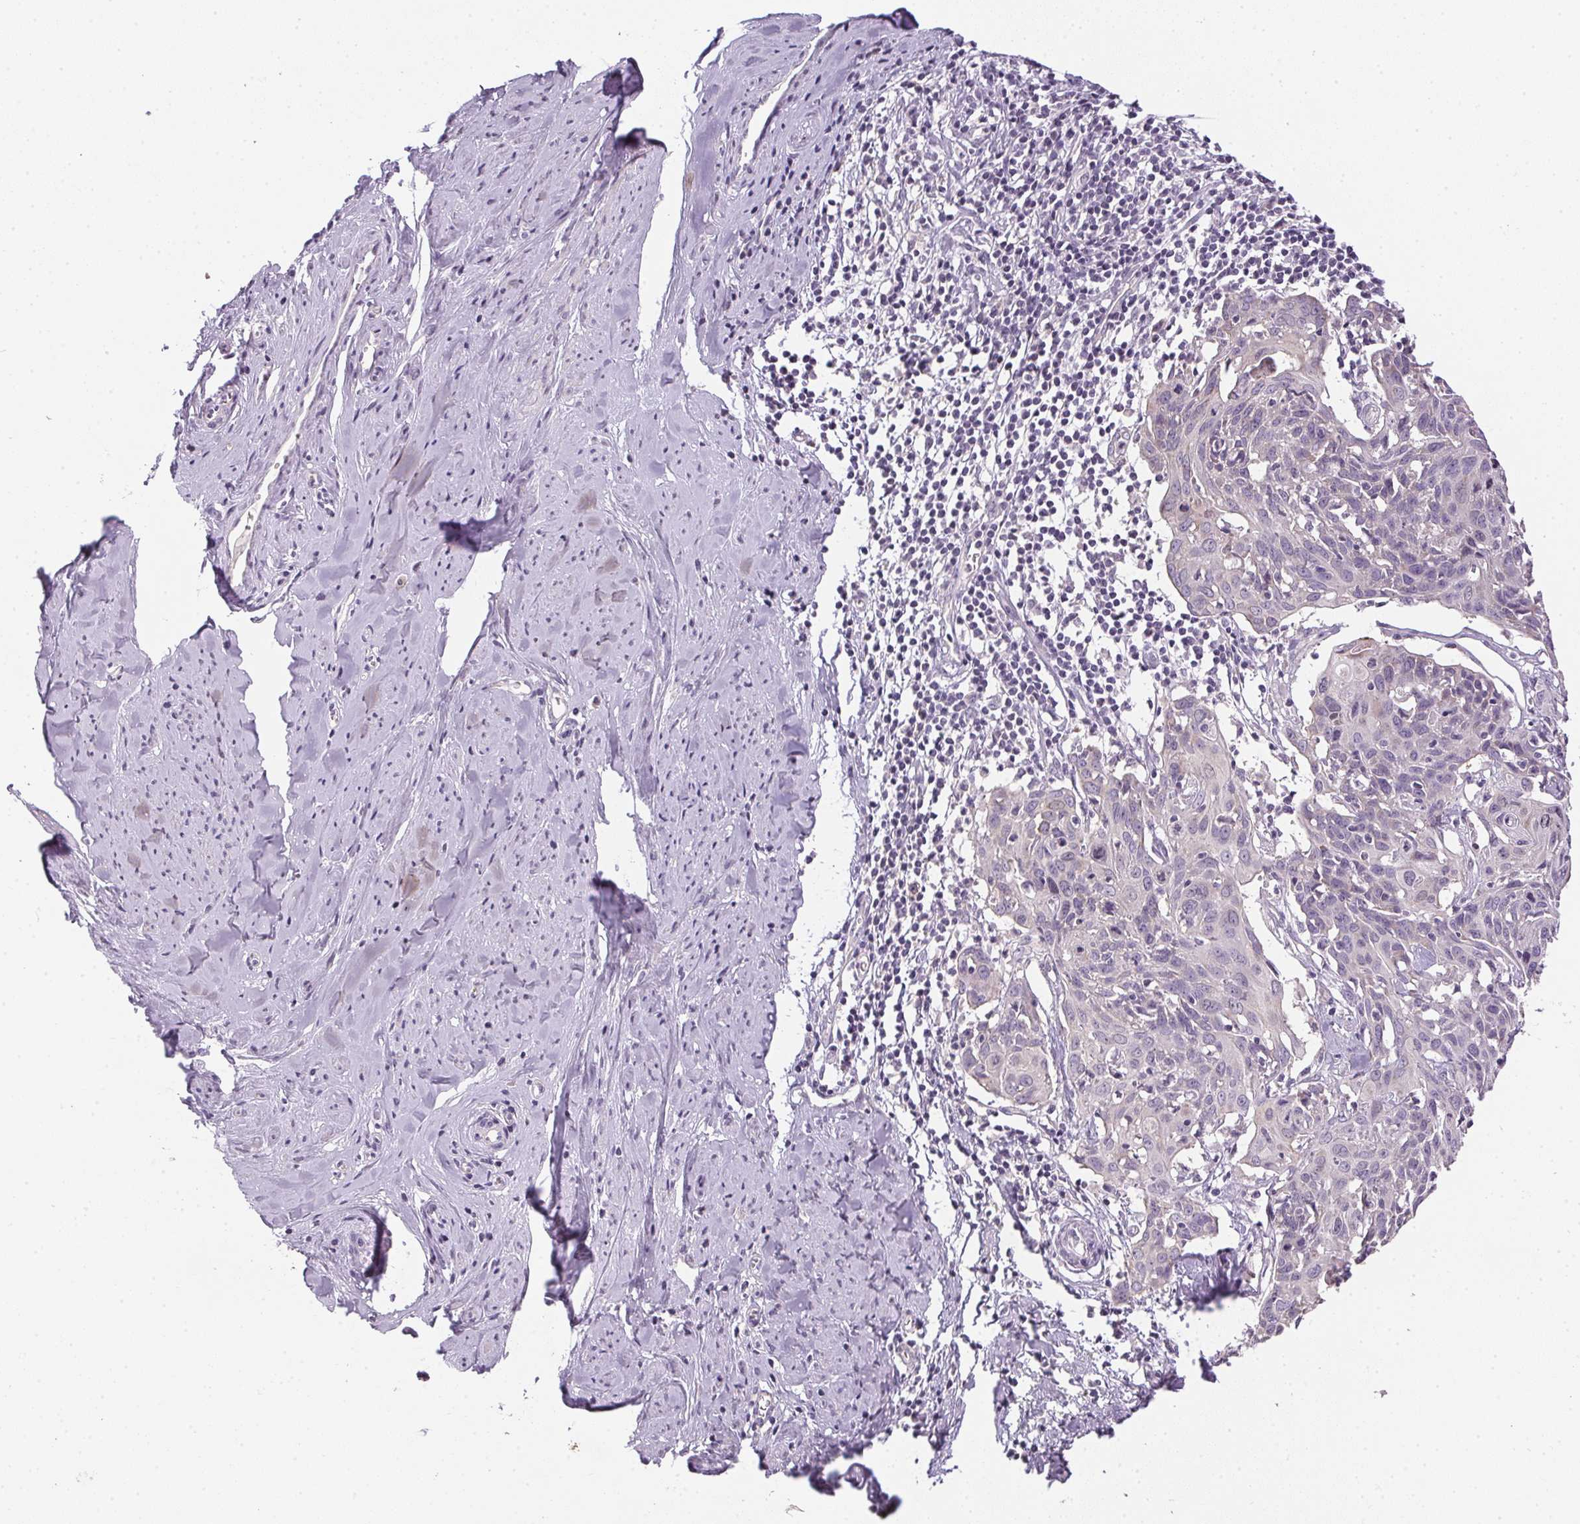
{"staining": {"intensity": "negative", "quantity": "none", "location": "none"}, "tissue": "cervical cancer", "cell_type": "Tumor cells", "image_type": "cancer", "snomed": [{"axis": "morphology", "description": "Squamous cell carcinoma, NOS"}, {"axis": "topography", "description": "Cervix"}], "caption": "The histopathology image displays no staining of tumor cells in cervical squamous cell carcinoma. (DAB IHC visualized using brightfield microscopy, high magnification).", "gene": "SPACA9", "patient": {"sex": "female", "age": 62}}